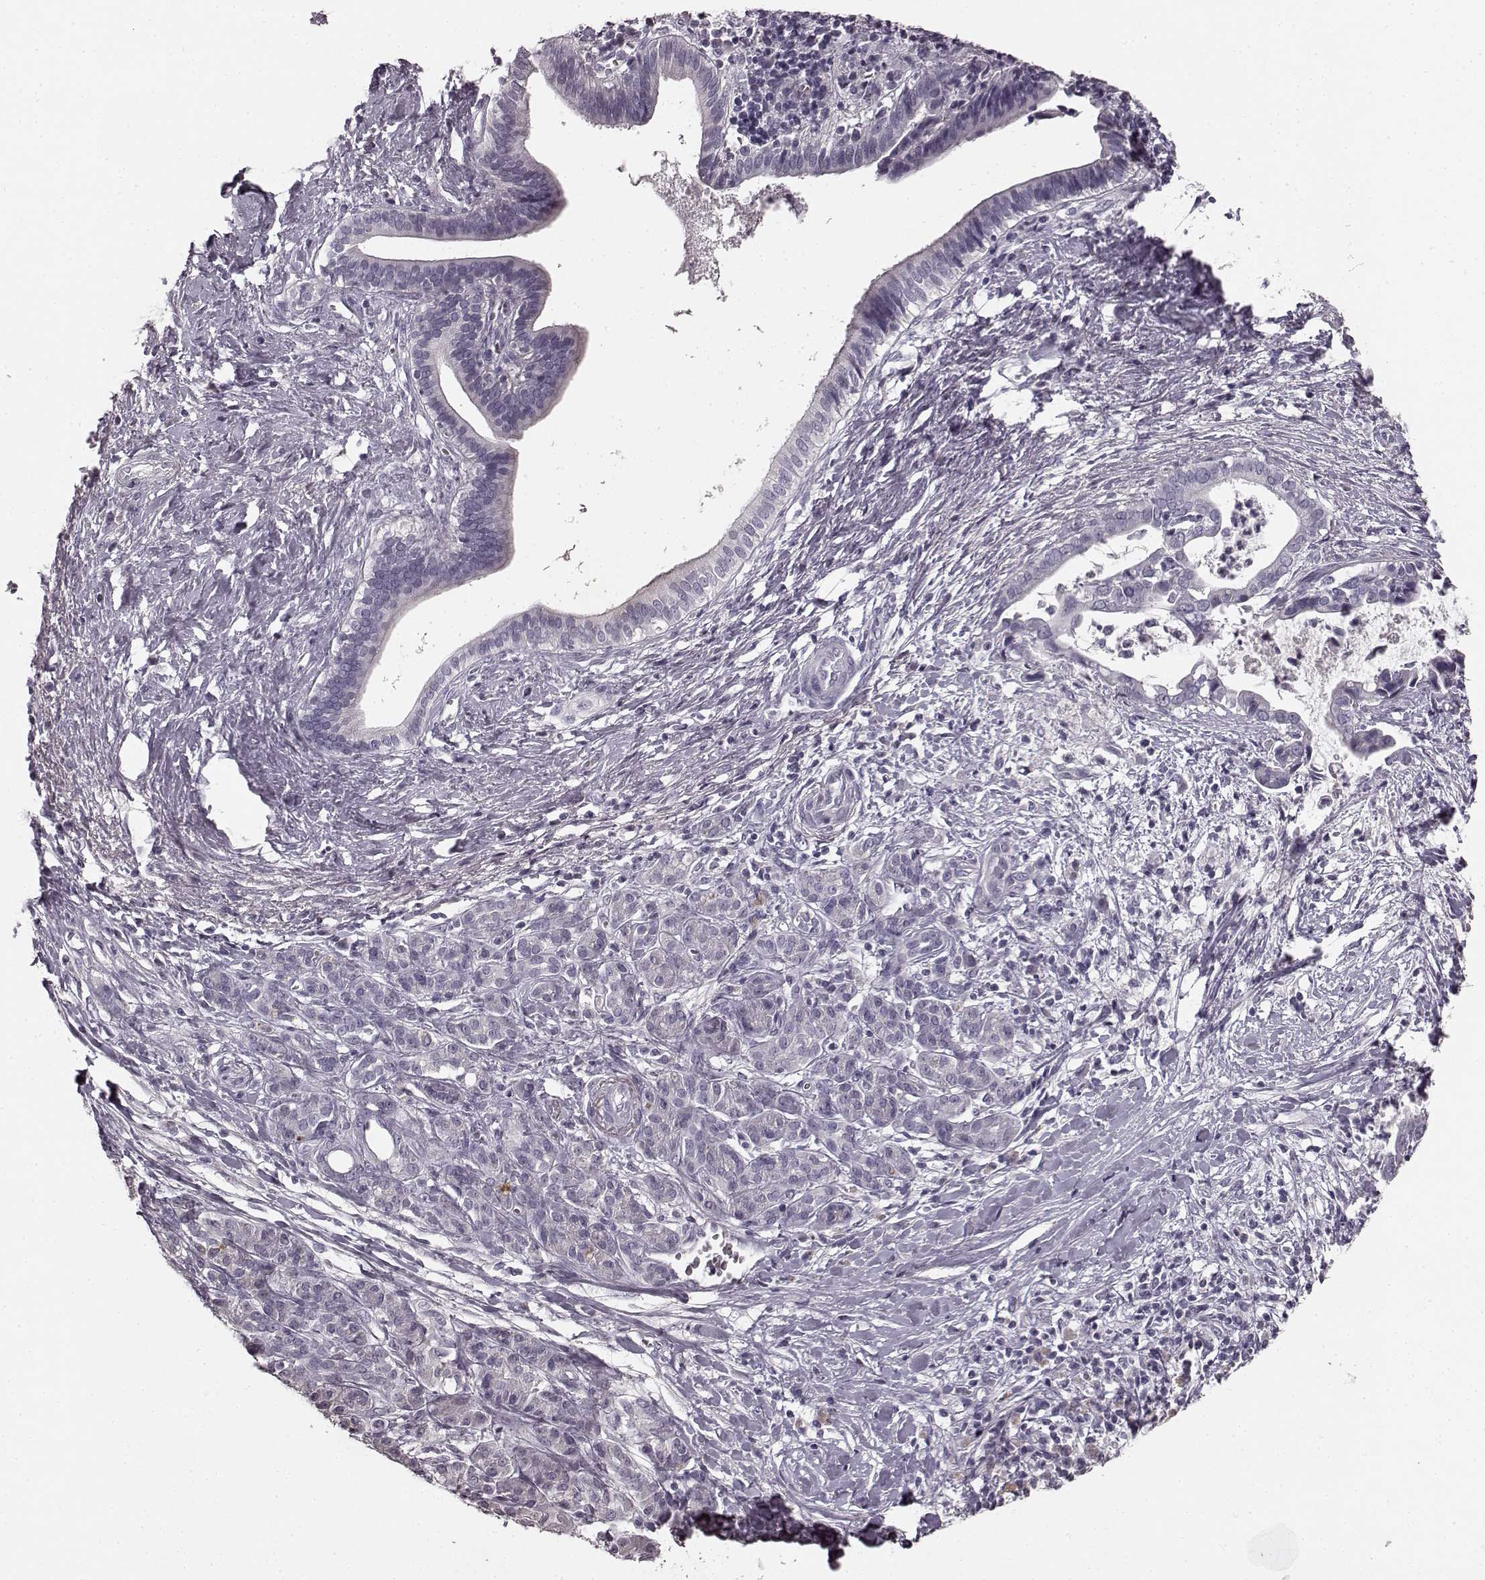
{"staining": {"intensity": "negative", "quantity": "none", "location": "none"}, "tissue": "pancreatic cancer", "cell_type": "Tumor cells", "image_type": "cancer", "snomed": [{"axis": "morphology", "description": "Adenocarcinoma, NOS"}, {"axis": "topography", "description": "Pancreas"}], "caption": "Immunohistochemistry (IHC) image of adenocarcinoma (pancreatic) stained for a protein (brown), which demonstrates no expression in tumor cells.", "gene": "RIT2", "patient": {"sex": "male", "age": 61}}